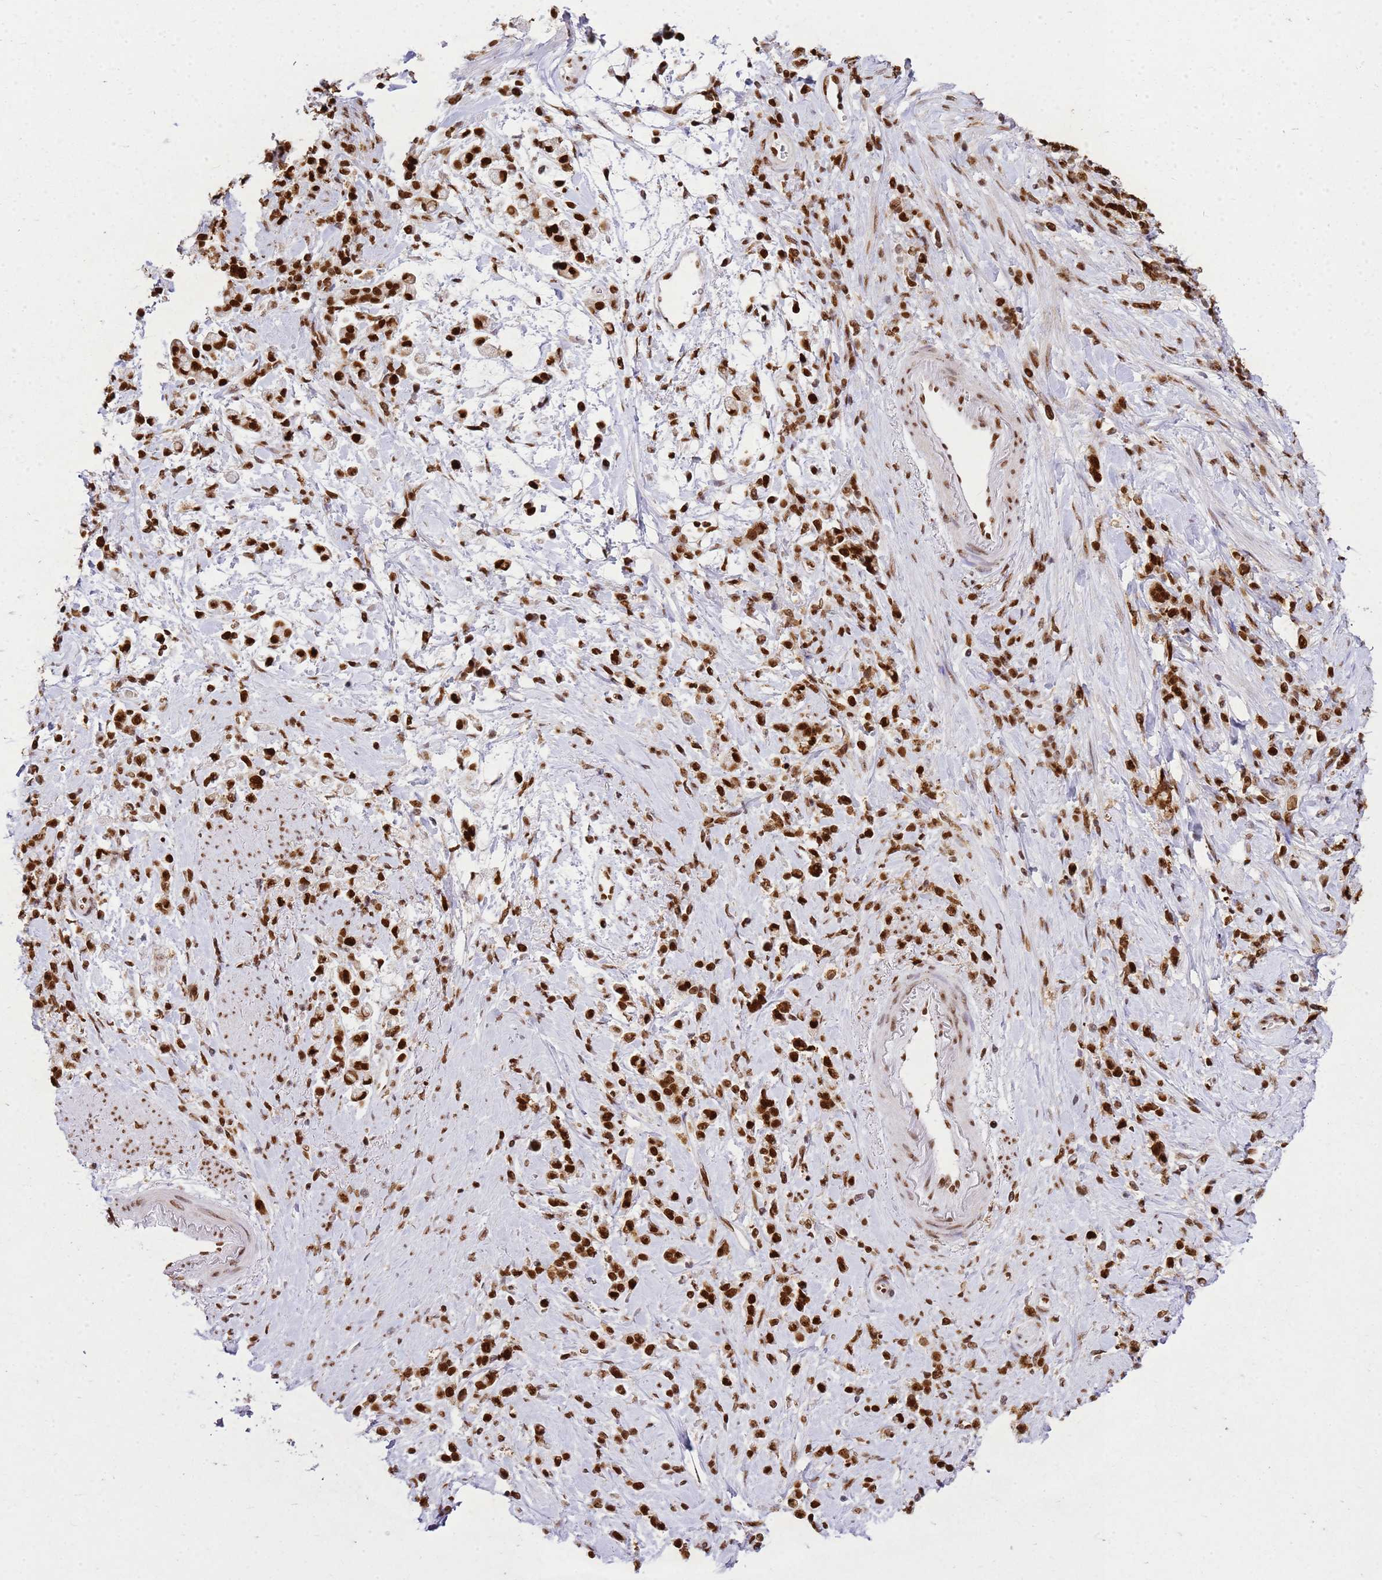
{"staining": {"intensity": "strong", "quantity": ">75%", "location": "nuclear"}, "tissue": "stomach cancer", "cell_type": "Tumor cells", "image_type": "cancer", "snomed": [{"axis": "morphology", "description": "Adenocarcinoma, NOS"}, {"axis": "topography", "description": "Stomach"}], "caption": "This micrograph reveals immunohistochemistry staining of stomach adenocarcinoma, with high strong nuclear expression in about >75% of tumor cells.", "gene": "APEX1", "patient": {"sex": "female", "age": 60}}